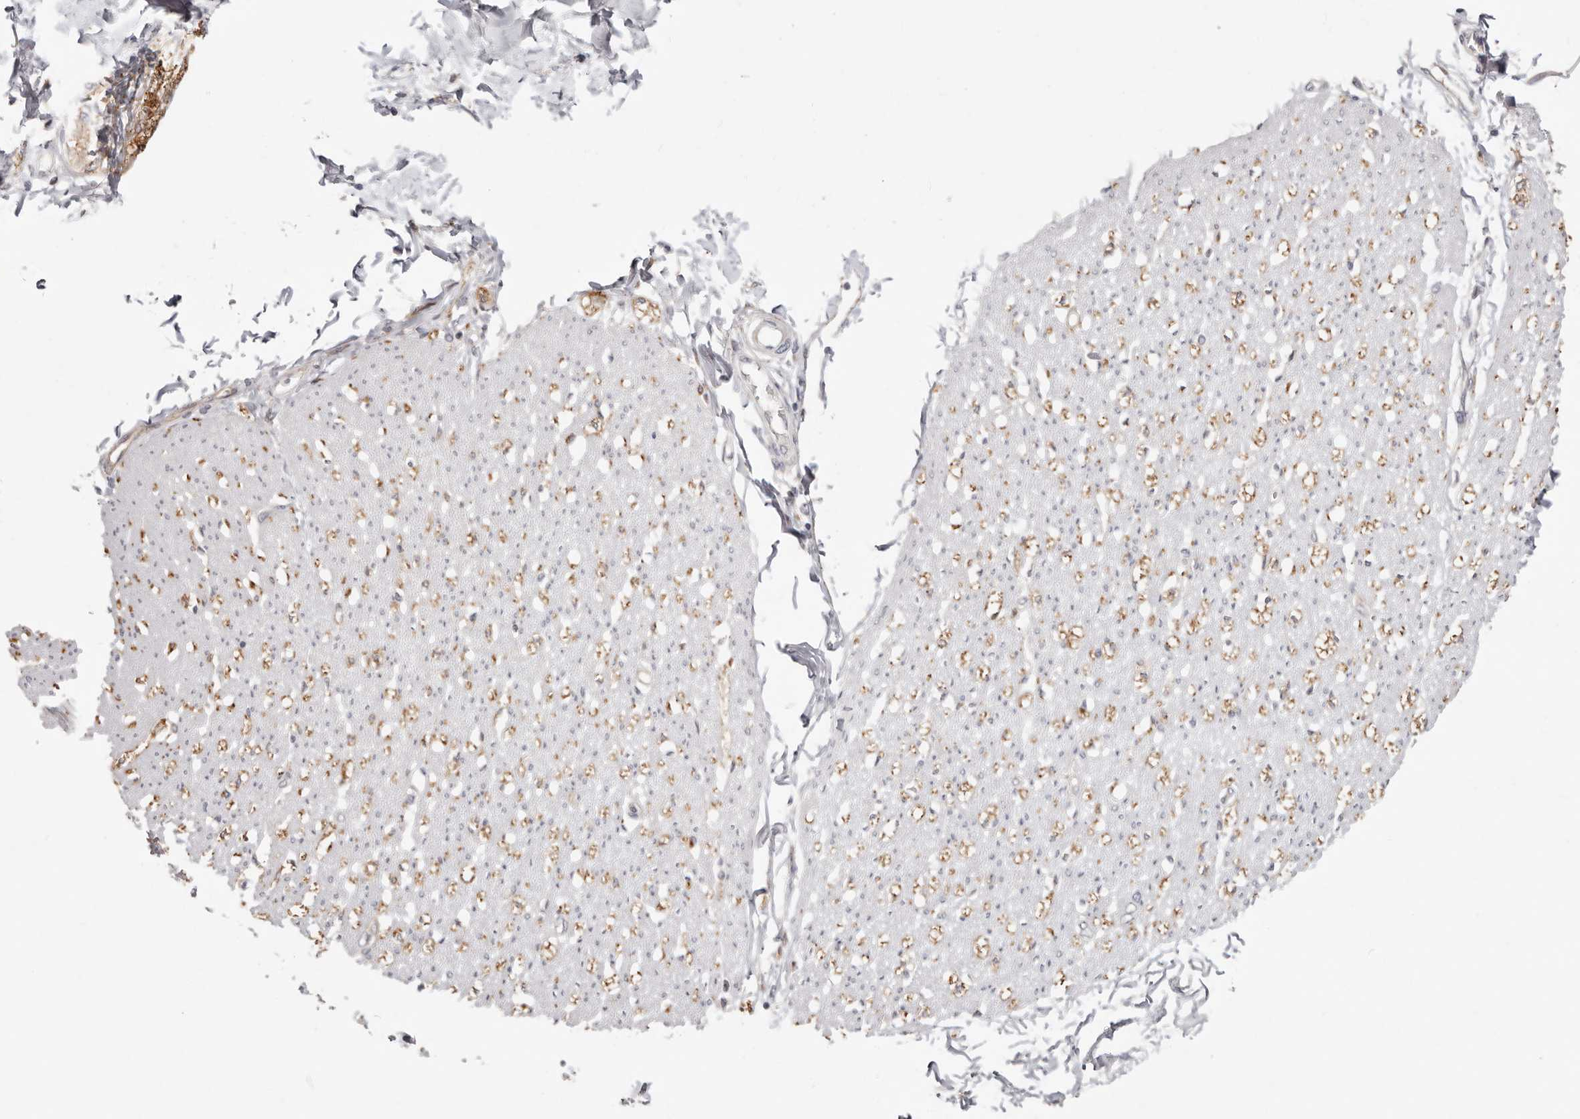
{"staining": {"intensity": "weak", "quantity": "25%-75%", "location": "cytoplasmic/membranous"}, "tissue": "smooth muscle", "cell_type": "Smooth muscle cells", "image_type": "normal", "snomed": [{"axis": "morphology", "description": "Normal tissue, NOS"}, {"axis": "morphology", "description": "Adenocarcinoma, NOS"}, {"axis": "topography", "description": "Colon"}, {"axis": "topography", "description": "Peripheral nerve tissue"}], "caption": "The histopathology image exhibits a brown stain indicating the presence of a protein in the cytoplasmic/membranous of smooth muscle cells in smooth muscle. (DAB (3,3'-diaminobenzidine) IHC, brown staining for protein, blue staining for nuclei).", "gene": "SZT2", "patient": {"sex": "male", "age": 14}}